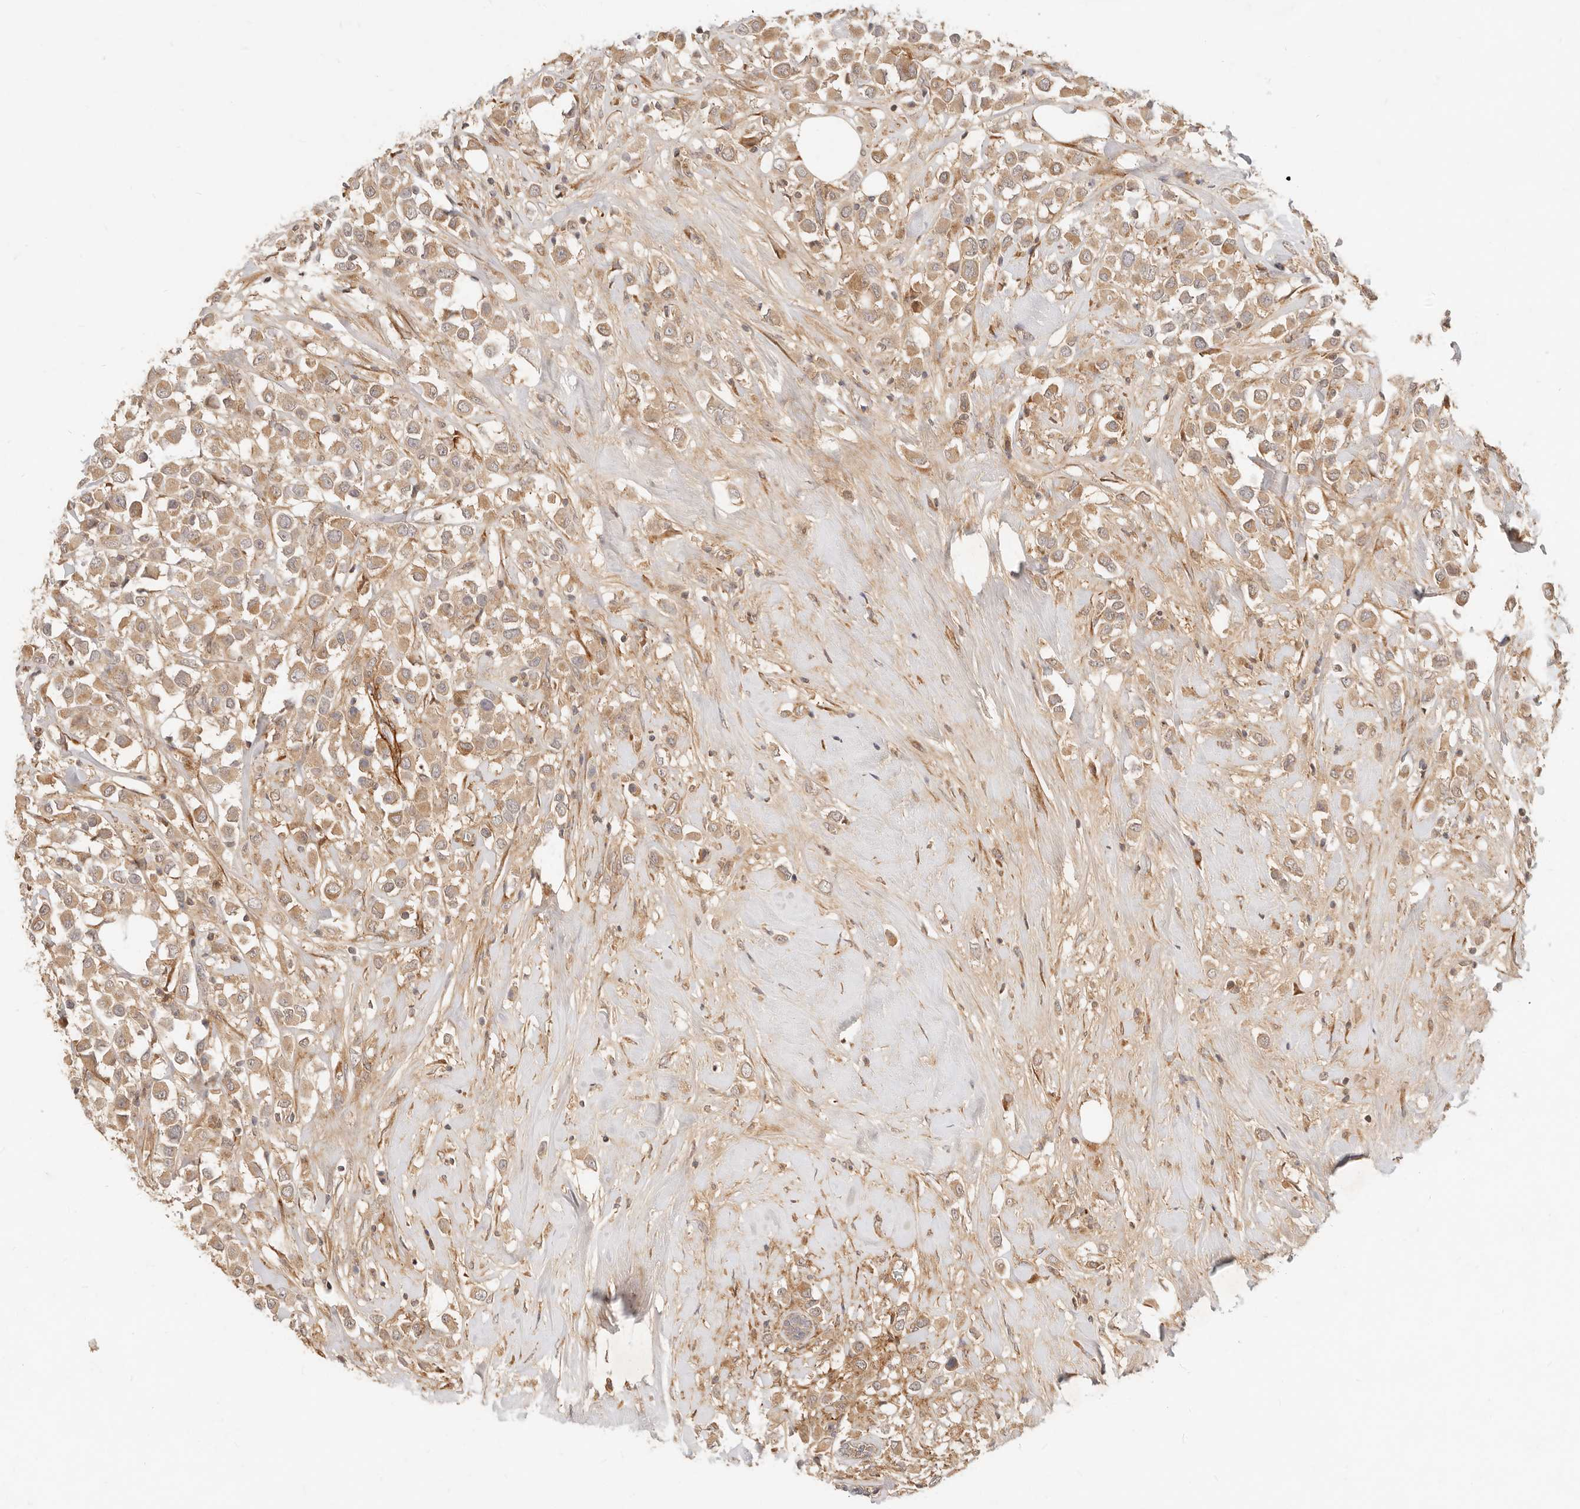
{"staining": {"intensity": "moderate", "quantity": ">75%", "location": "cytoplasmic/membranous"}, "tissue": "breast cancer", "cell_type": "Tumor cells", "image_type": "cancer", "snomed": [{"axis": "morphology", "description": "Duct carcinoma"}, {"axis": "topography", "description": "Breast"}], "caption": "Protein expression analysis of human breast cancer (intraductal carcinoma) reveals moderate cytoplasmic/membranous staining in approximately >75% of tumor cells.", "gene": "UBXN10", "patient": {"sex": "female", "age": 61}}